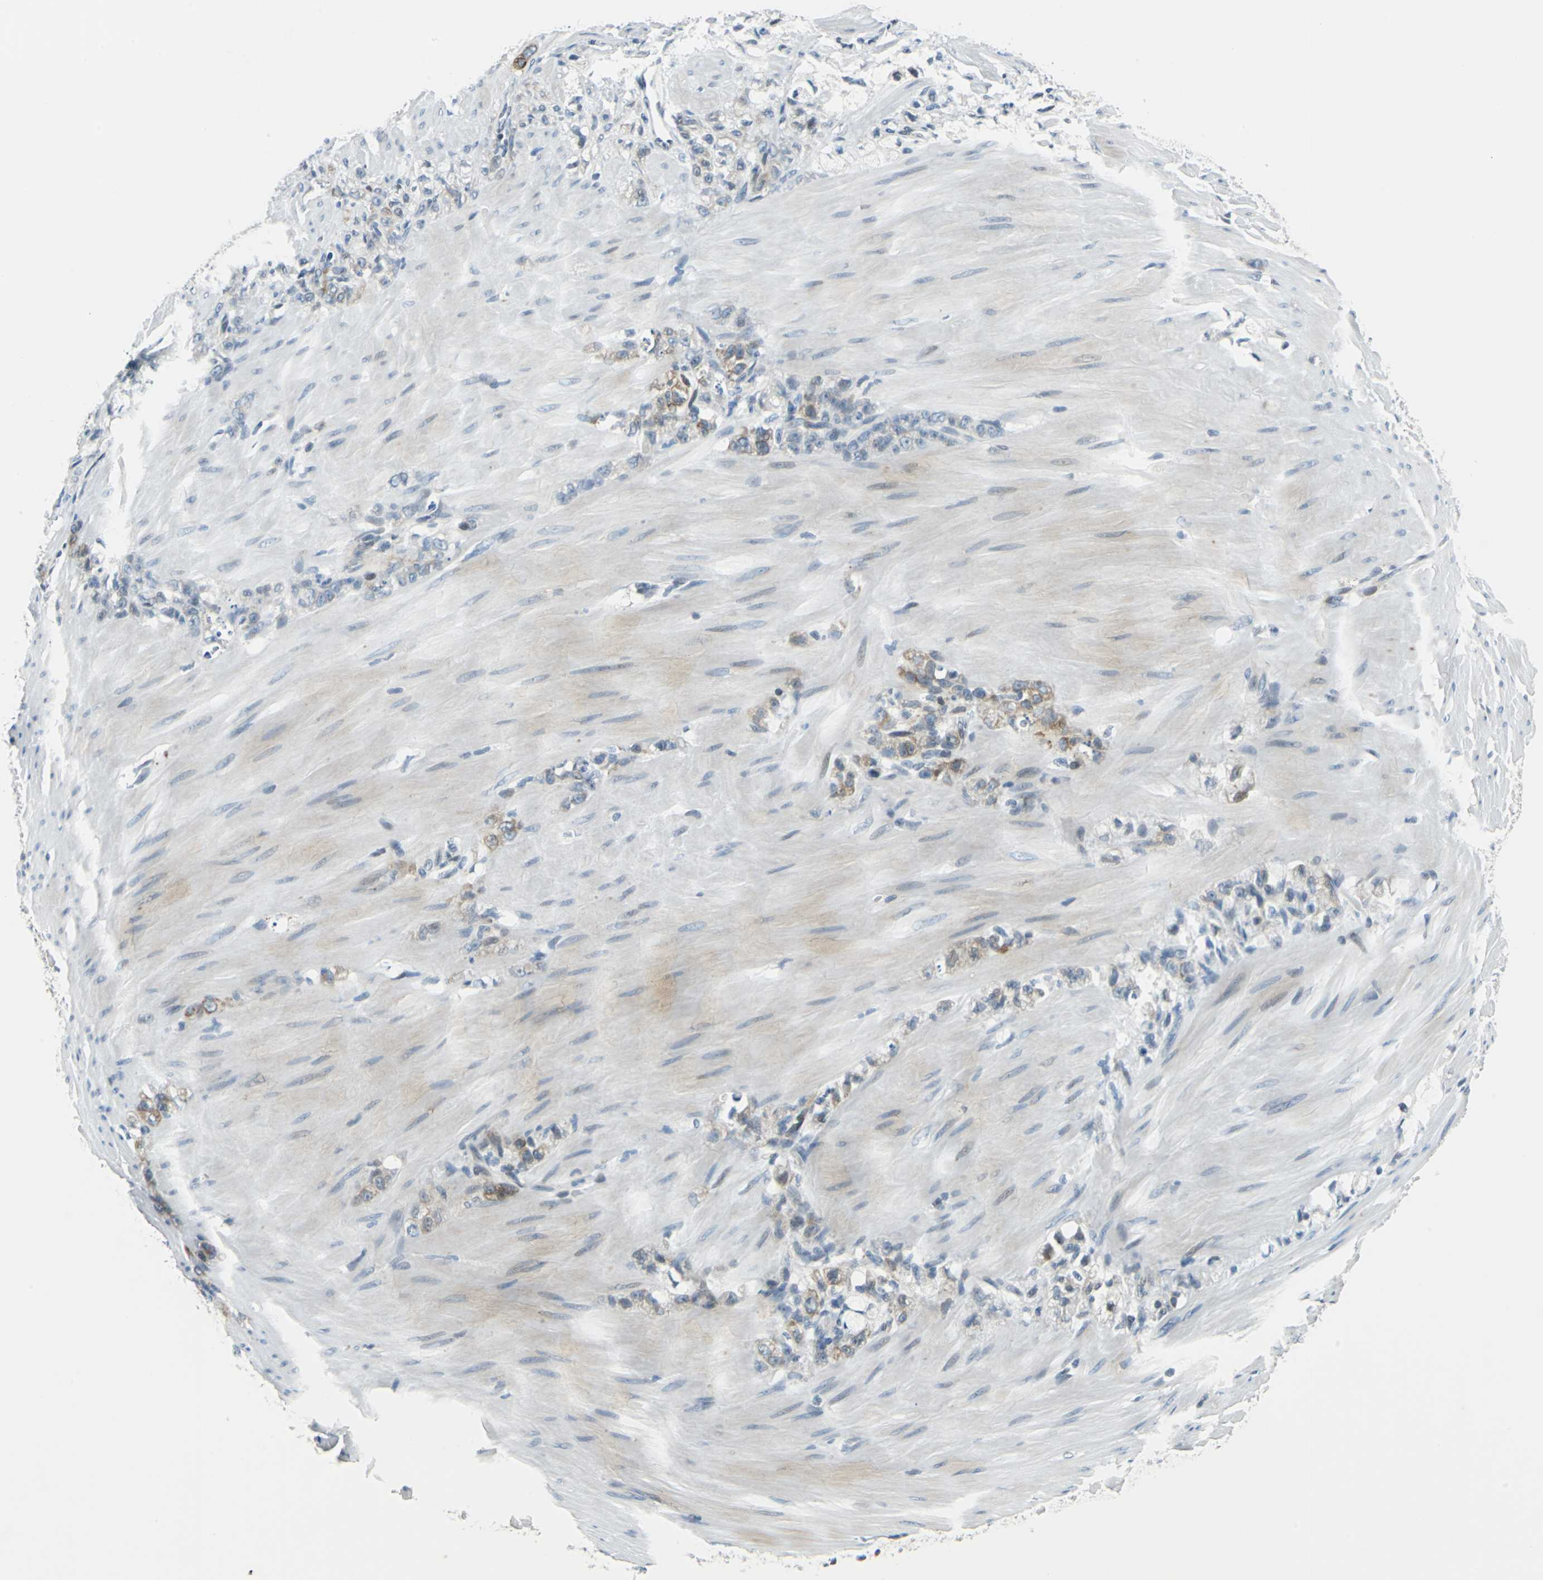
{"staining": {"intensity": "moderate", "quantity": "25%-75%", "location": "cytoplasmic/membranous"}, "tissue": "stomach cancer", "cell_type": "Tumor cells", "image_type": "cancer", "snomed": [{"axis": "morphology", "description": "Adenocarcinoma, NOS"}, {"axis": "topography", "description": "Stomach"}], "caption": "This is a photomicrograph of immunohistochemistry staining of stomach cancer, which shows moderate expression in the cytoplasmic/membranous of tumor cells.", "gene": "HCFC2", "patient": {"sex": "male", "age": 82}}